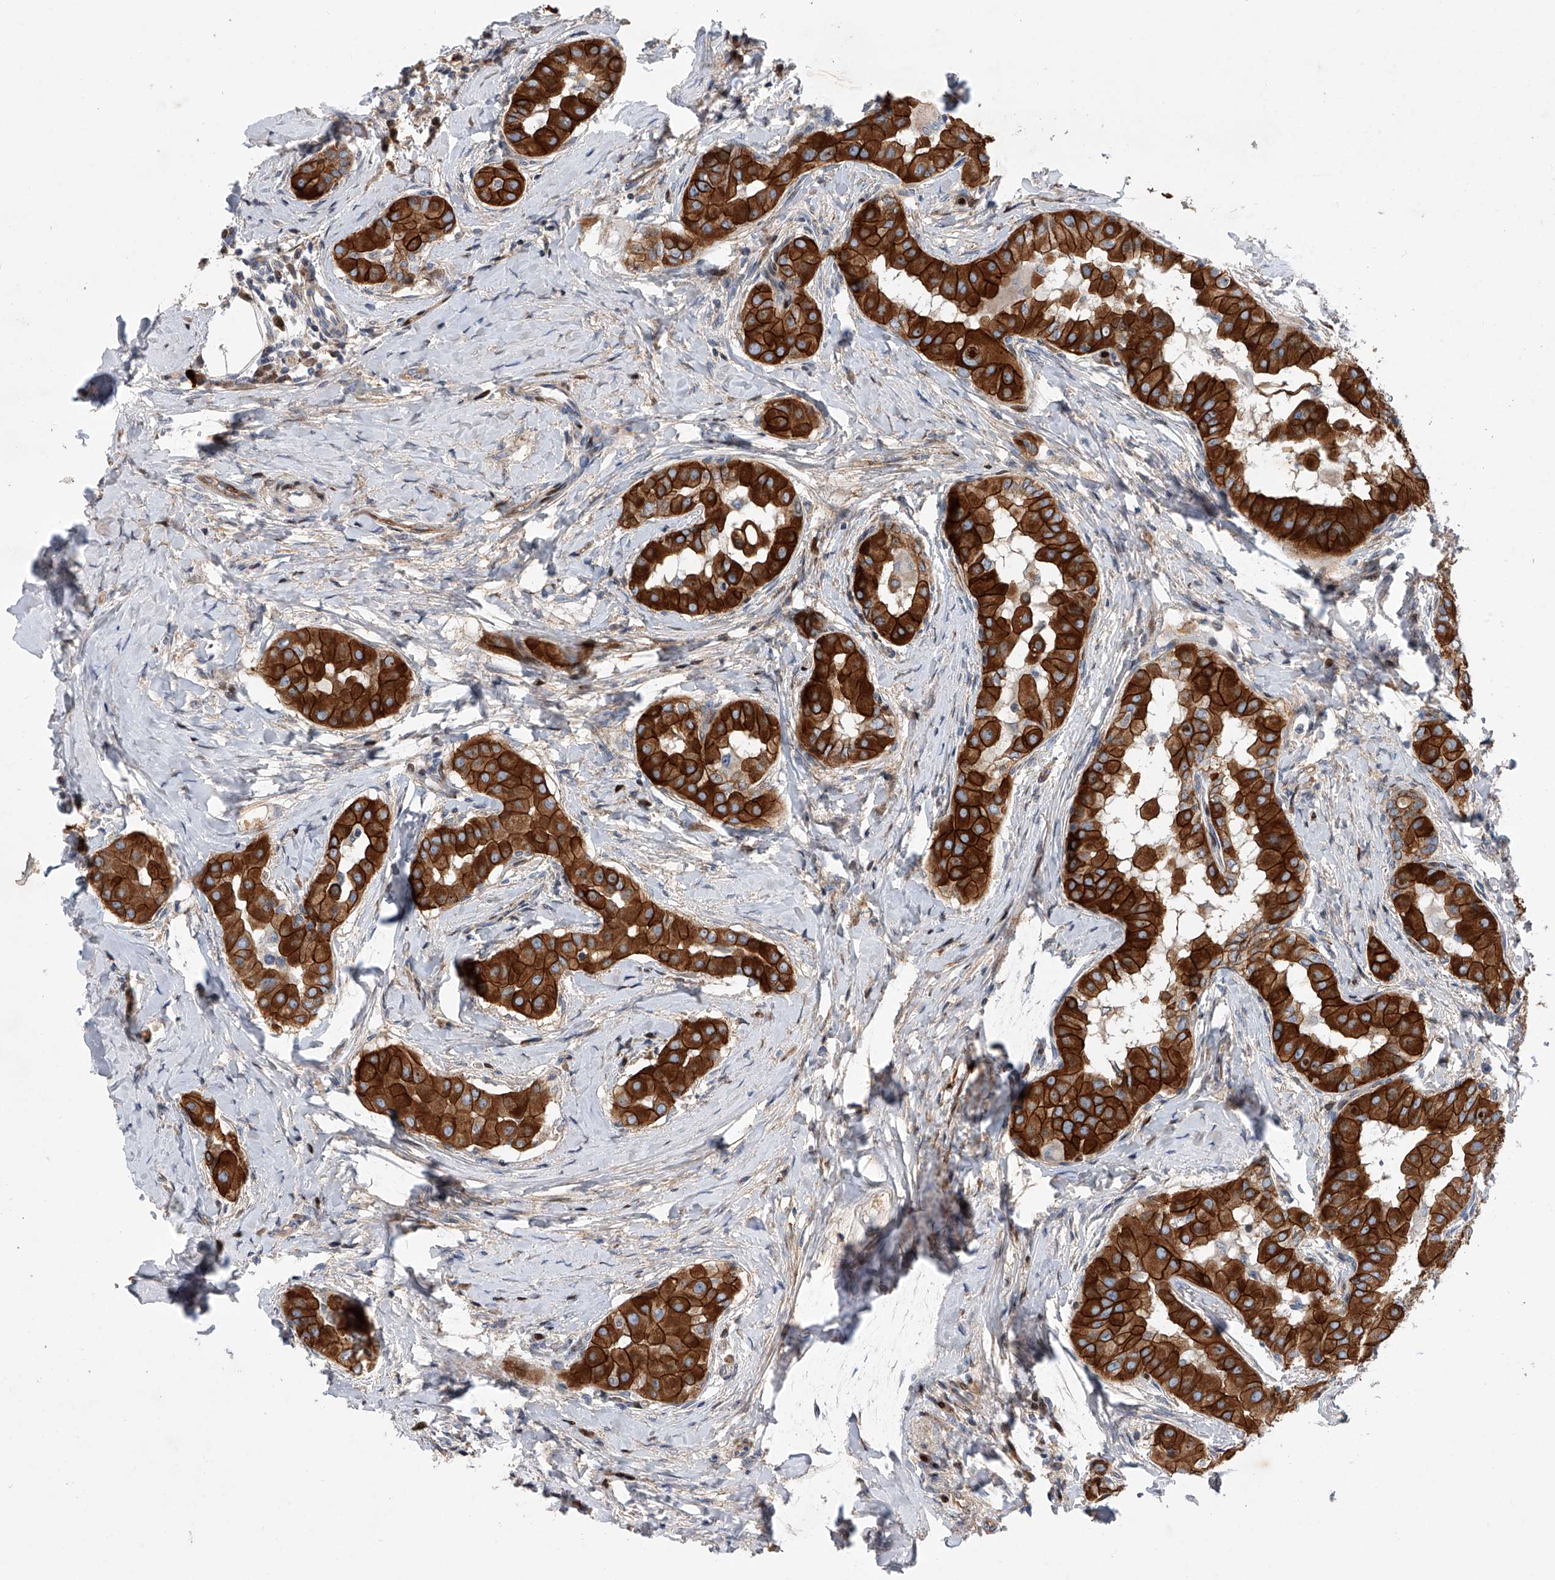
{"staining": {"intensity": "strong", "quantity": ">75%", "location": "cytoplasmic/membranous"}, "tissue": "thyroid cancer", "cell_type": "Tumor cells", "image_type": "cancer", "snomed": [{"axis": "morphology", "description": "Papillary adenocarcinoma, NOS"}, {"axis": "topography", "description": "Thyroid gland"}], "caption": "A brown stain shows strong cytoplasmic/membranous staining of a protein in human thyroid cancer (papillary adenocarcinoma) tumor cells. The staining was performed using DAB (3,3'-diaminobenzidine) to visualize the protein expression in brown, while the nuclei were stained in blue with hematoxylin (Magnification: 20x).", "gene": "CDH12", "patient": {"sex": "male", "age": 33}}